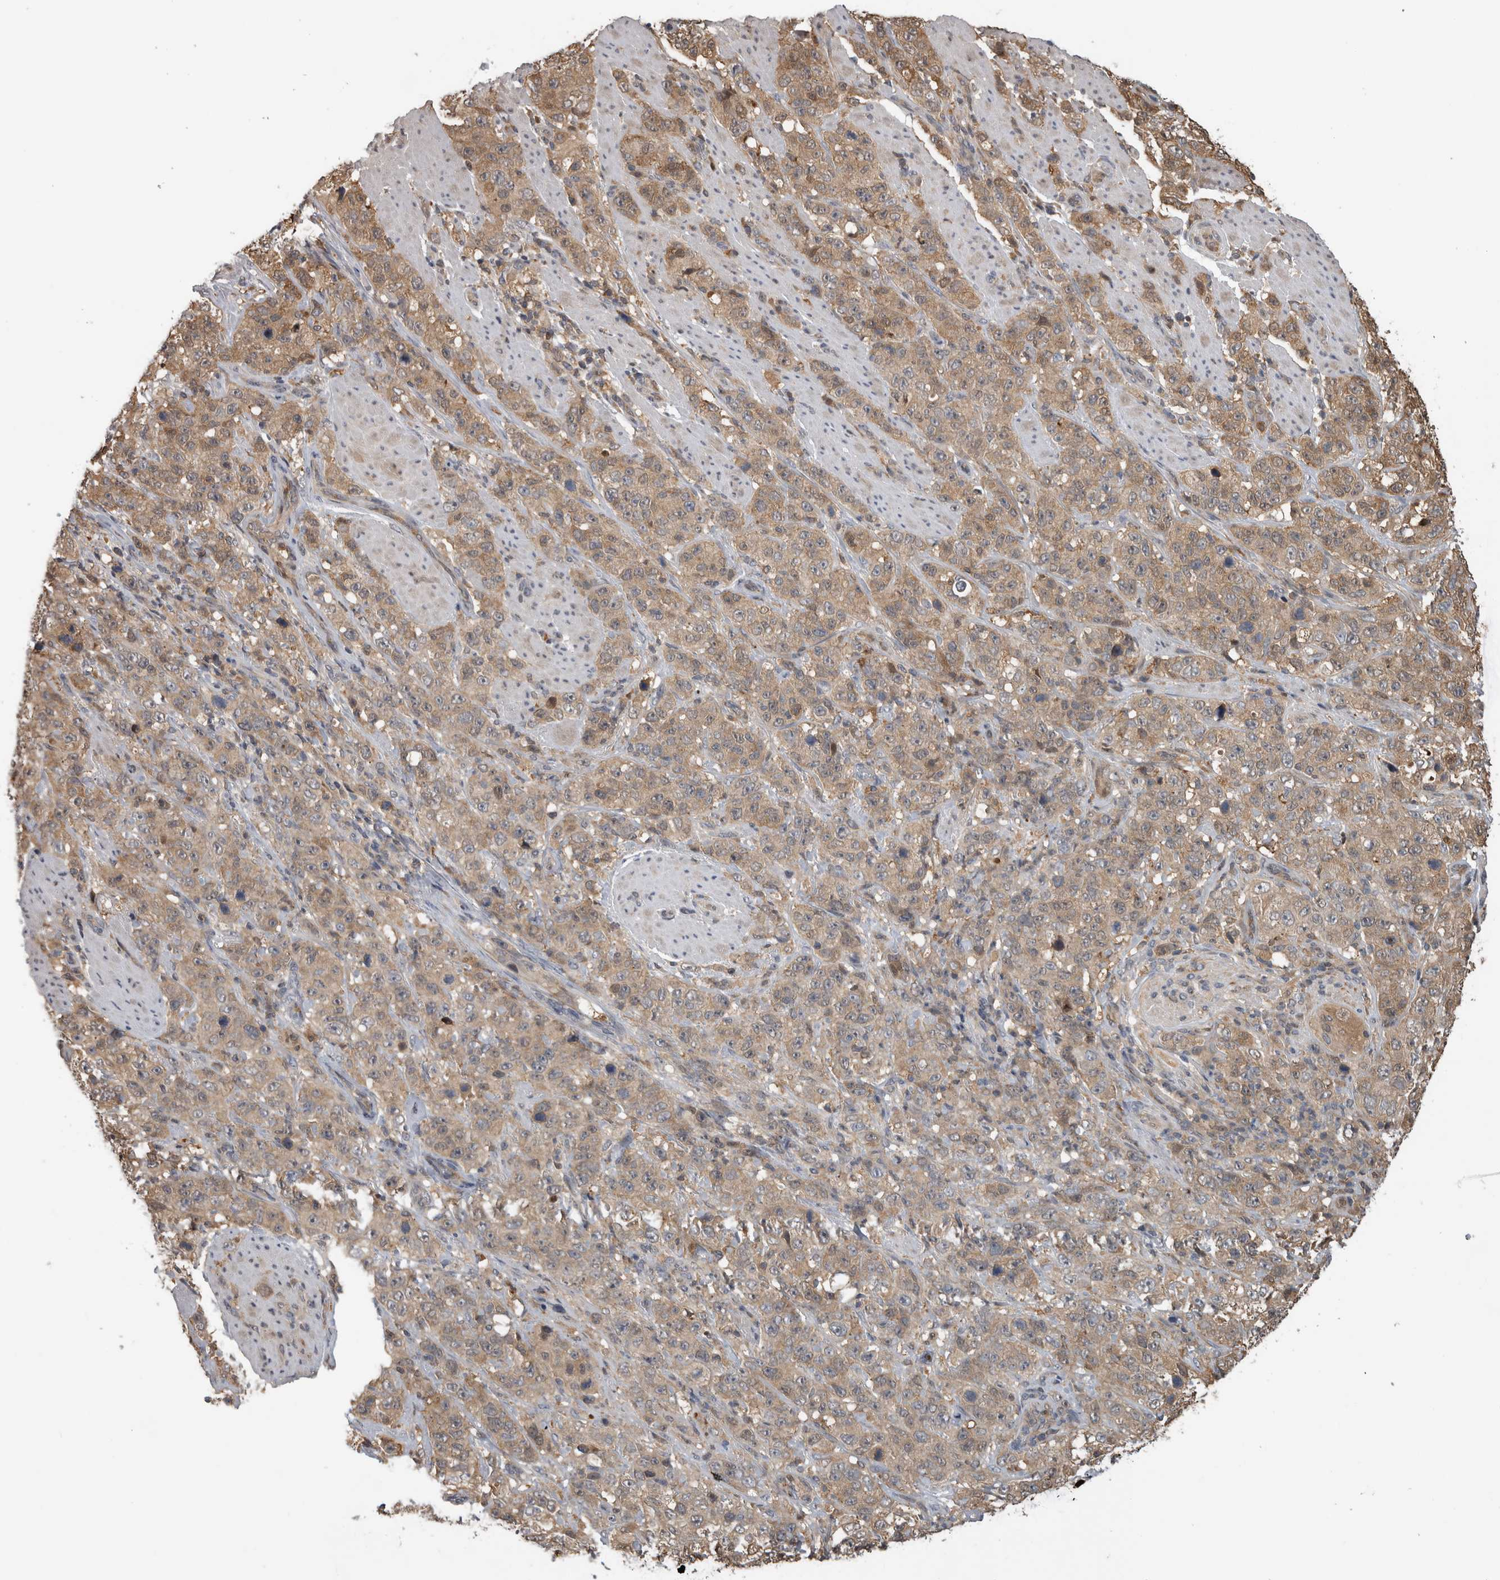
{"staining": {"intensity": "weak", "quantity": ">75%", "location": "cytoplasmic/membranous"}, "tissue": "stomach cancer", "cell_type": "Tumor cells", "image_type": "cancer", "snomed": [{"axis": "morphology", "description": "Adenocarcinoma, NOS"}, {"axis": "topography", "description": "Stomach"}], "caption": "A high-resolution micrograph shows immunohistochemistry (IHC) staining of stomach adenocarcinoma, which exhibits weak cytoplasmic/membranous staining in about >75% of tumor cells. (brown staining indicates protein expression, while blue staining denotes nuclei).", "gene": "USH1G", "patient": {"sex": "male", "age": 48}}